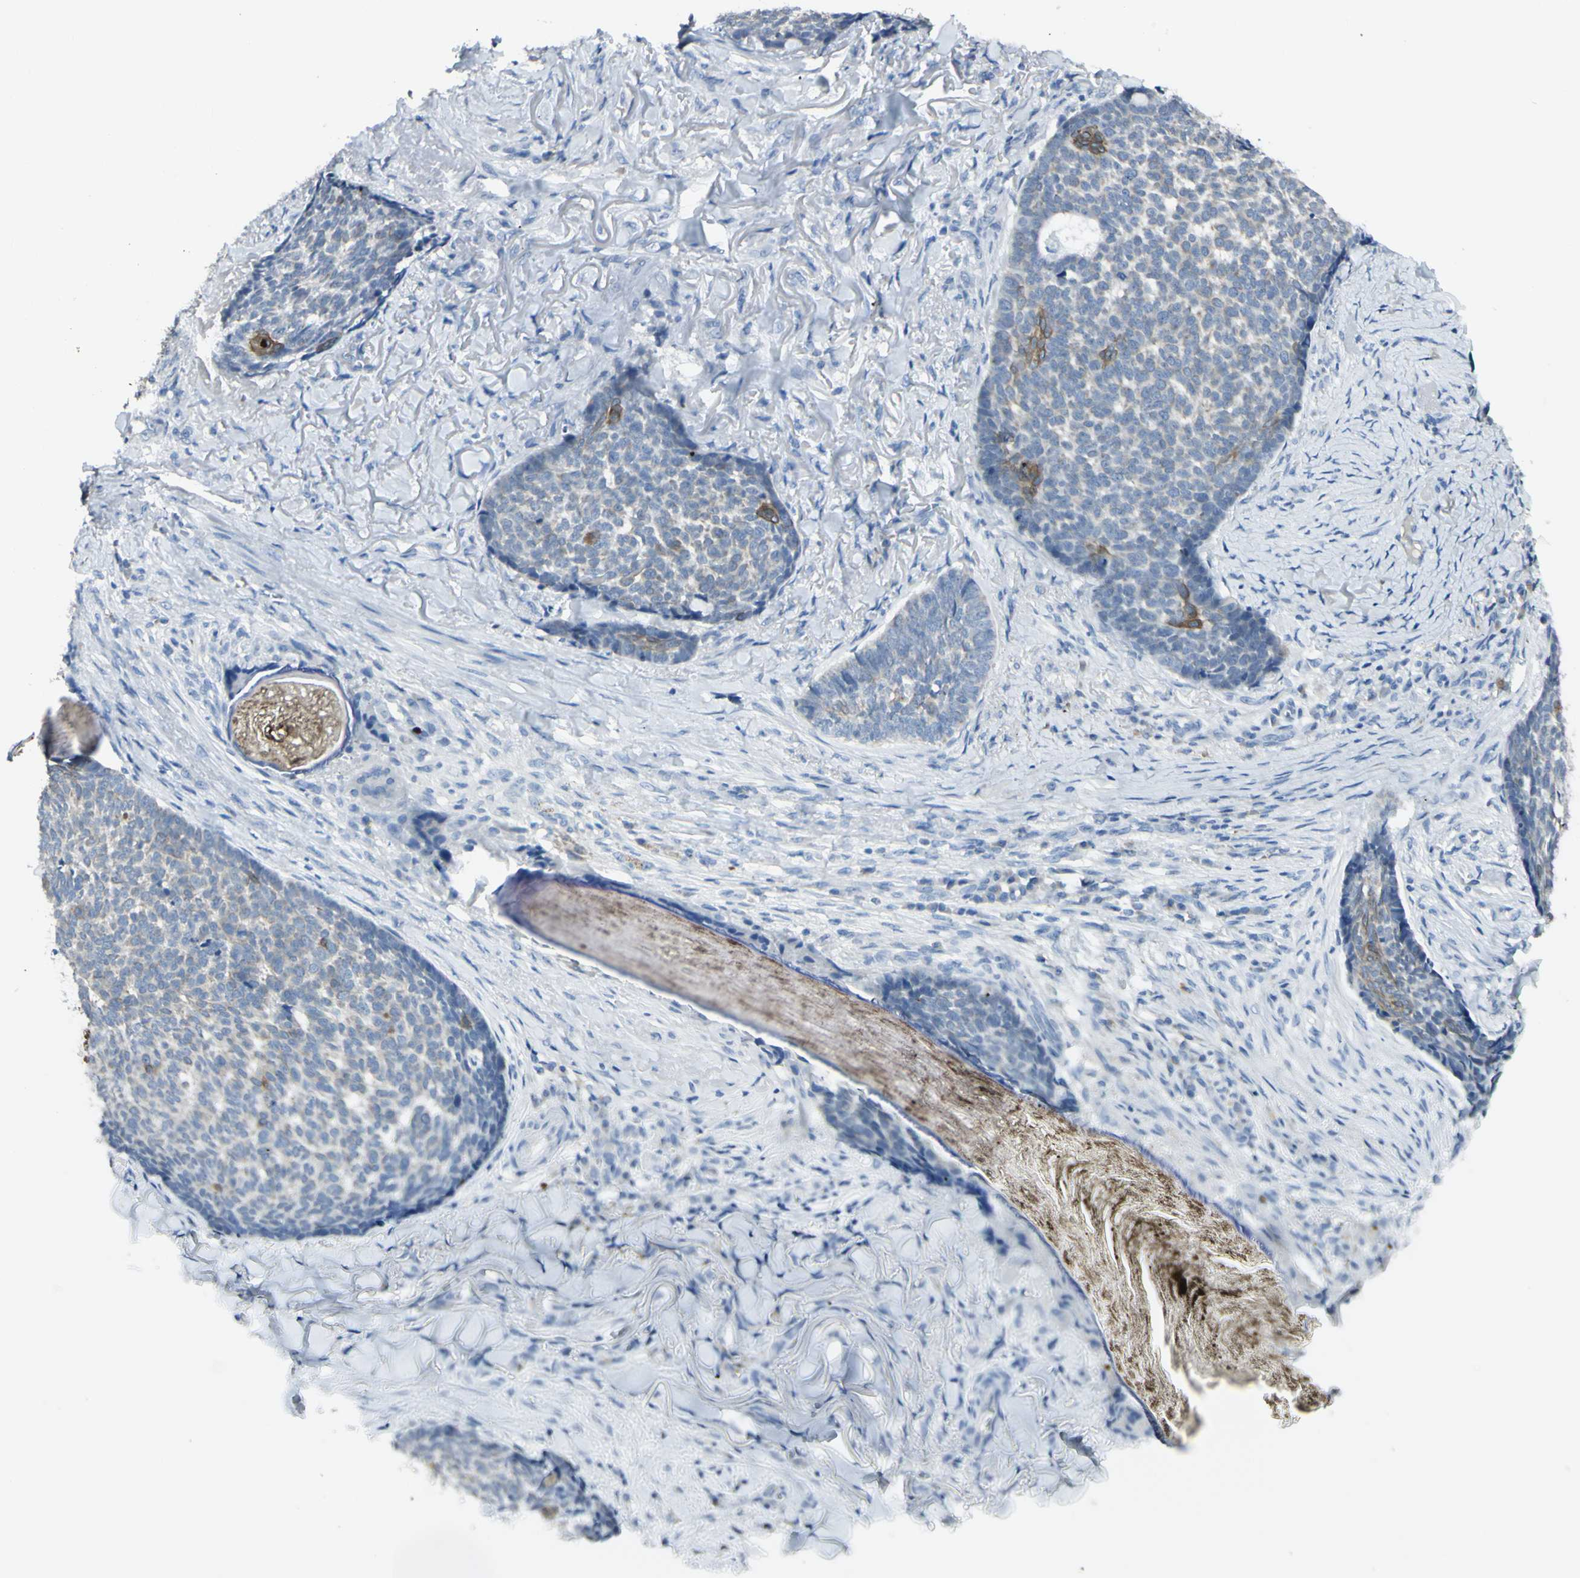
{"staining": {"intensity": "moderate", "quantity": "<25%", "location": "cytoplasmic/membranous,nuclear"}, "tissue": "skin cancer", "cell_type": "Tumor cells", "image_type": "cancer", "snomed": [{"axis": "morphology", "description": "Basal cell carcinoma"}, {"axis": "topography", "description": "Skin"}], "caption": "Protein positivity by immunohistochemistry demonstrates moderate cytoplasmic/membranous and nuclear expression in approximately <25% of tumor cells in skin cancer.", "gene": "ZNF557", "patient": {"sex": "male", "age": 84}}